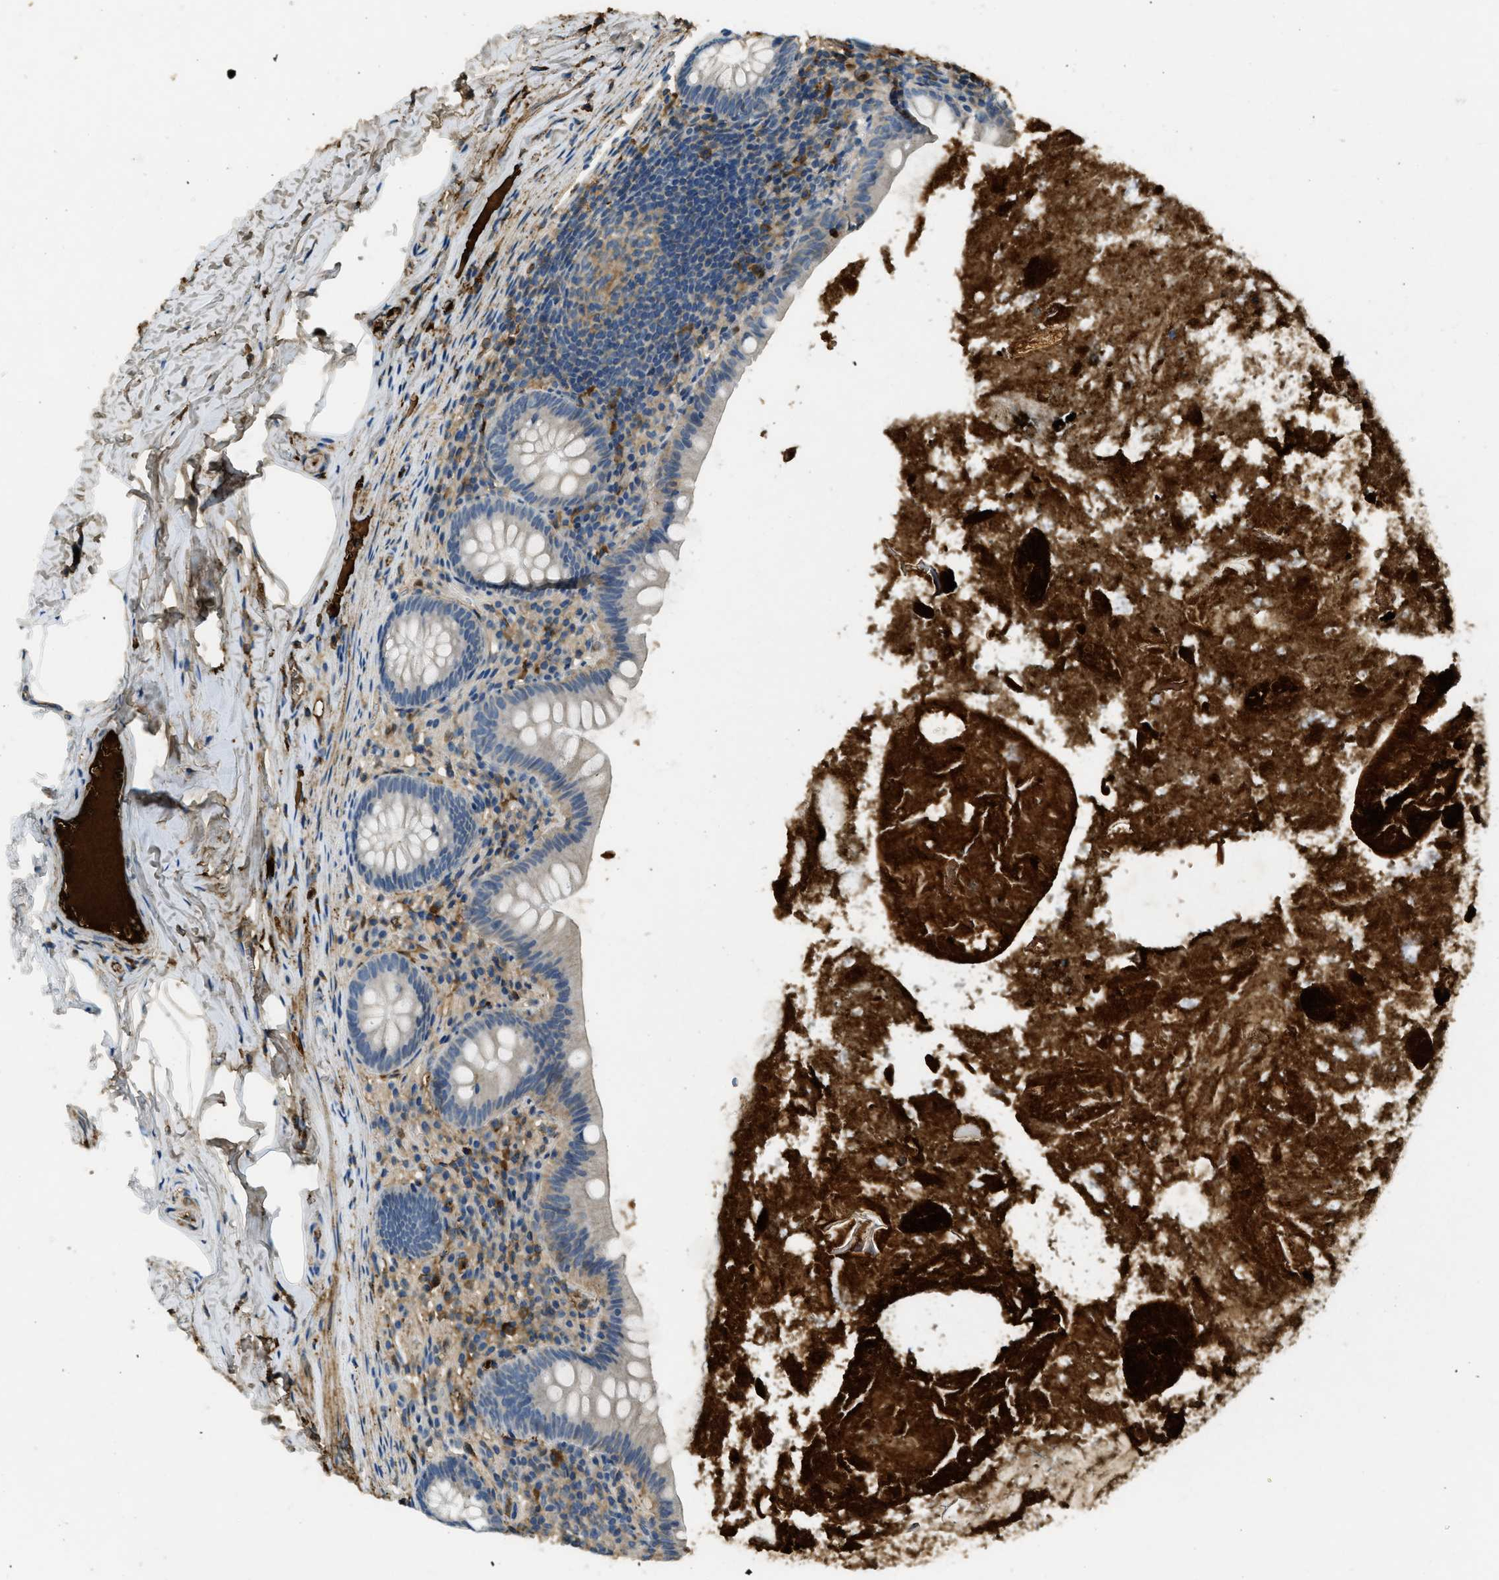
{"staining": {"intensity": "negative", "quantity": "none", "location": "none"}, "tissue": "appendix", "cell_type": "Glandular cells", "image_type": "normal", "snomed": [{"axis": "morphology", "description": "Normal tissue, NOS"}, {"axis": "topography", "description": "Appendix"}], "caption": "Glandular cells are negative for protein expression in benign human appendix. The staining is performed using DAB (3,3'-diaminobenzidine) brown chromogen with nuclei counter-stained in using hematoxylin.", "gene": "PRTN3", "patient": {"sex": "male", "age": 52}}